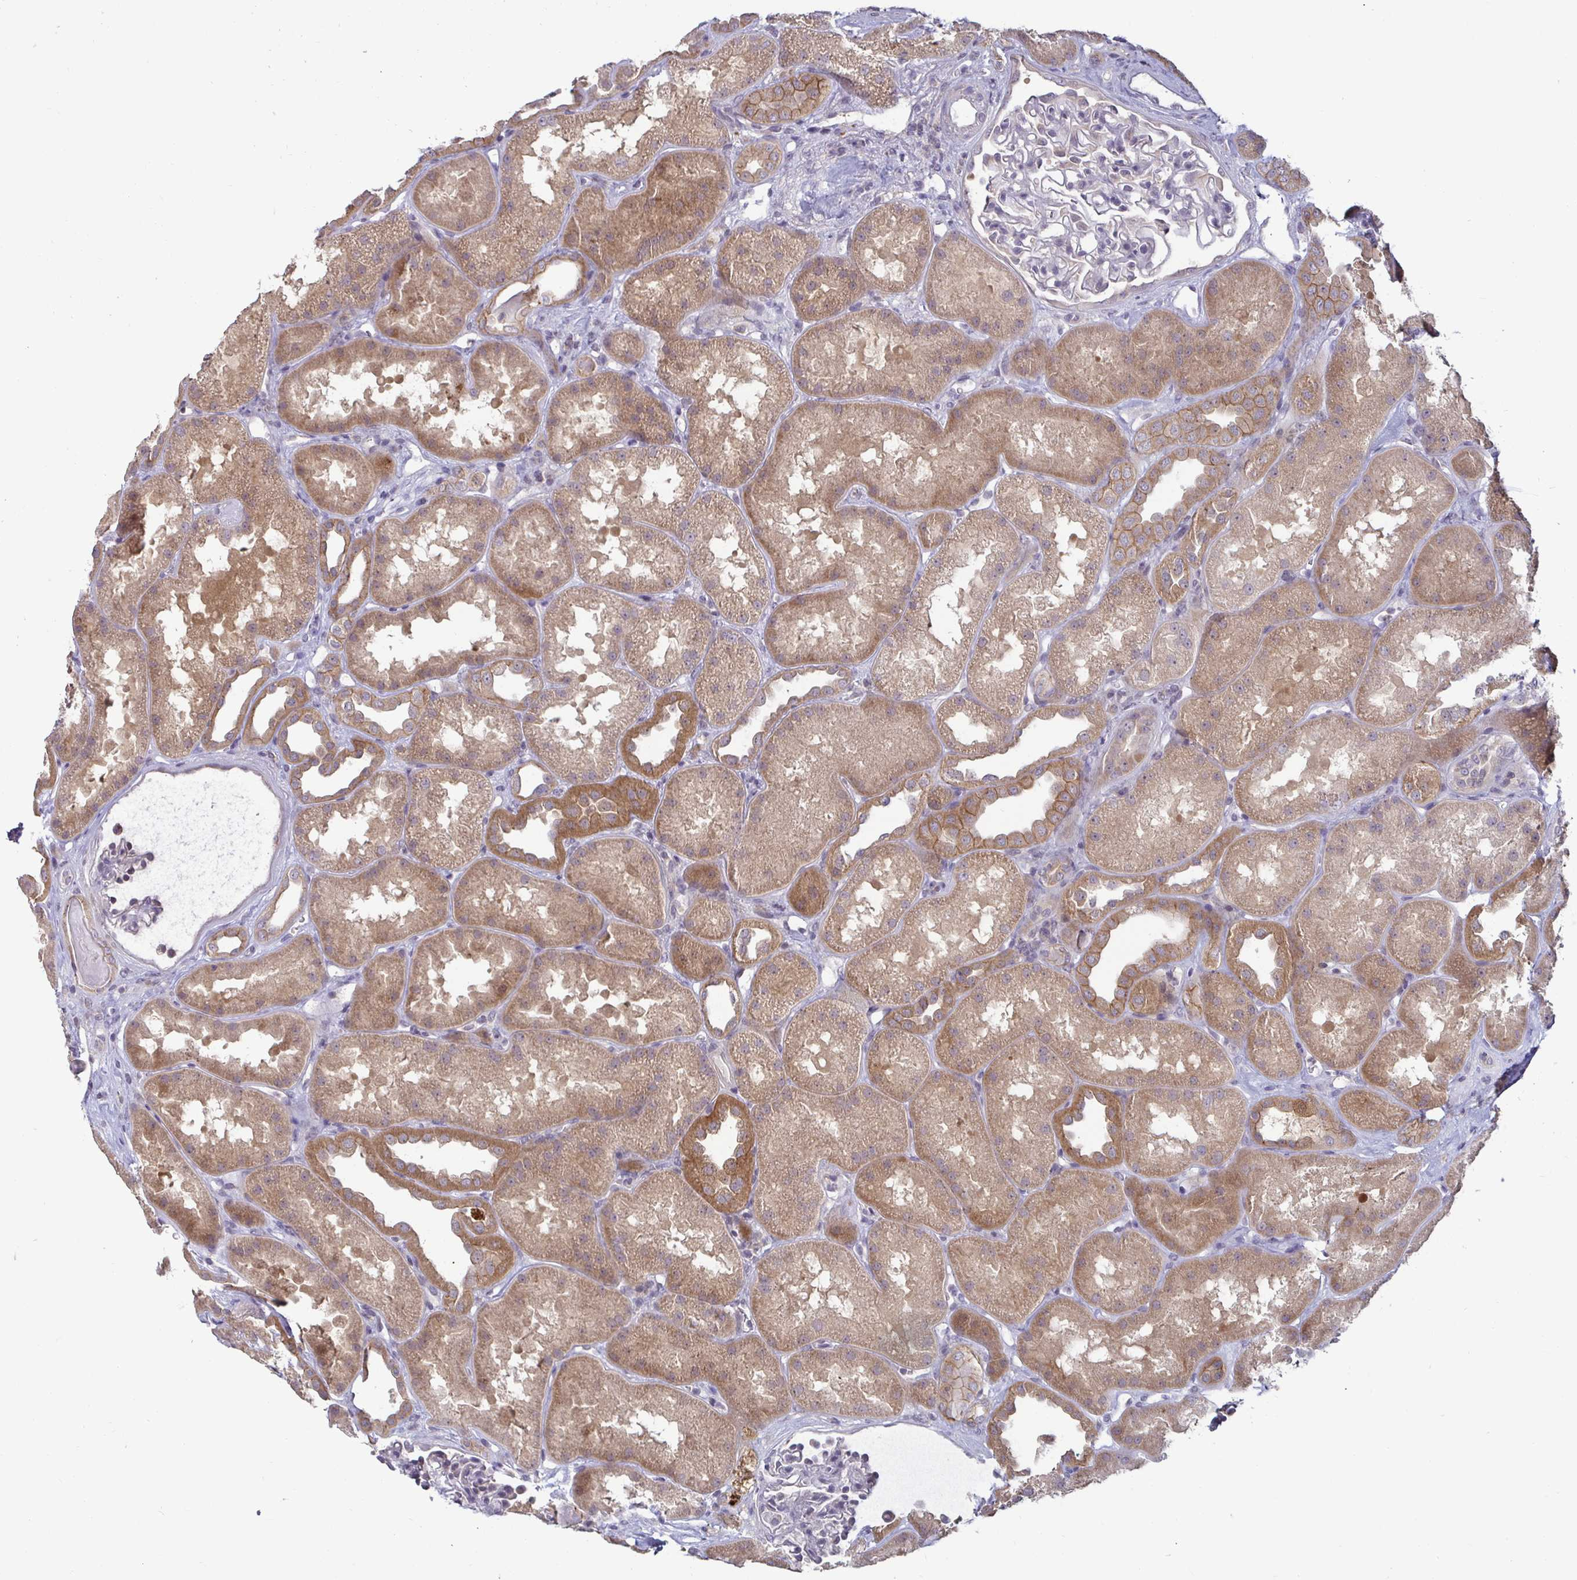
{"staining": {"intensity": "negative", "quantity": "none", "location": "none"}, "tissue": "kidney", "cell_type": "Cells in glomeruli", "image_type": "normal", "snomed": [{"axis": "morphology", "description": "Normal tissue, NOS"}, {"axis": "topography", "description": "Kidney"}], "caption": "DAB immunohistochemical staining of benign kidney exhibits no significant staining in cells in glomeruli. (DAB (3,3'-diaminobenzidine) IHC, high magnification).", "gene": "GSTM1", "patient": {"sex": "male", "age": 61}}